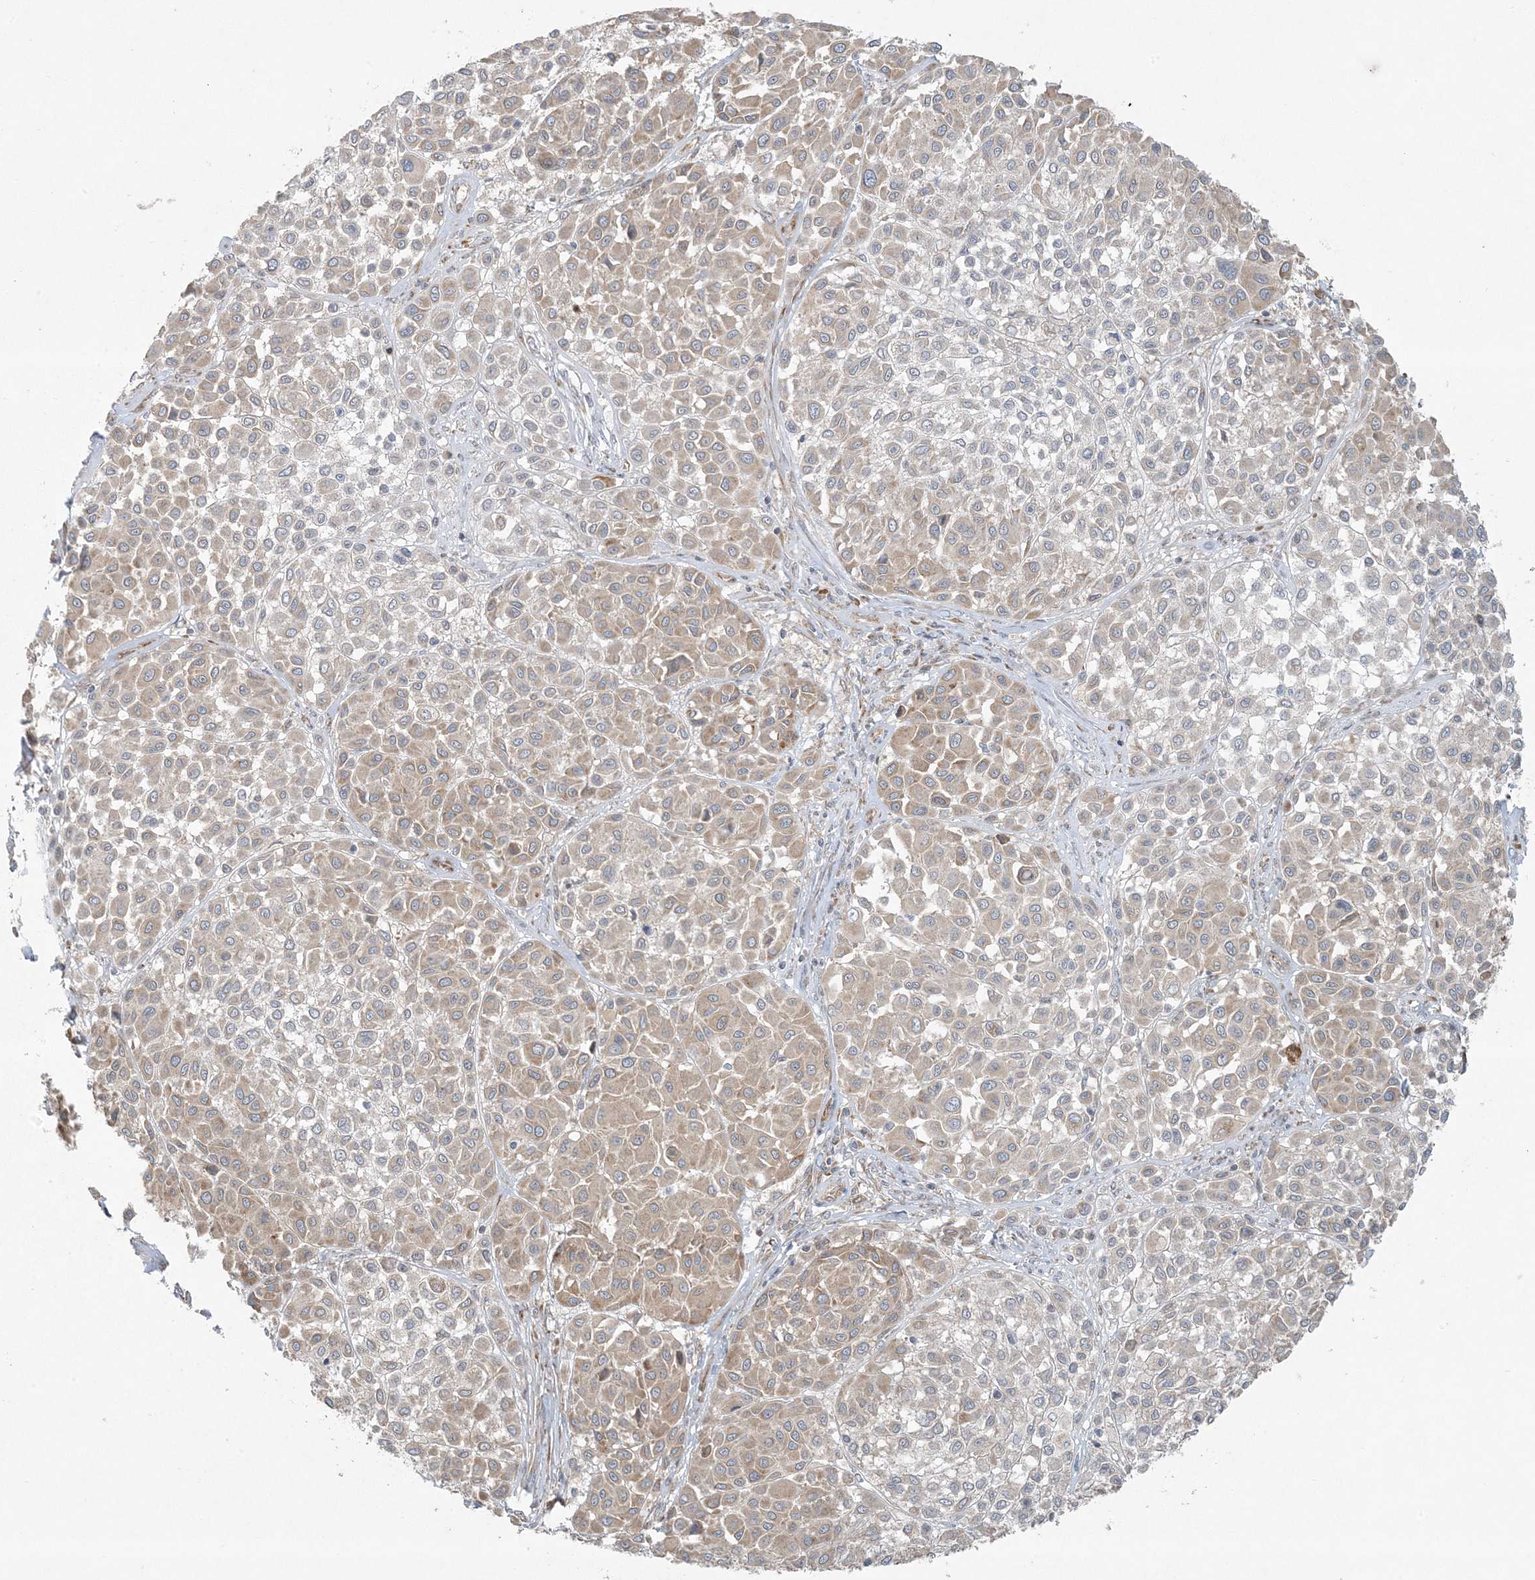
{"staining": {"intensity": "weak", "quantity": "25%-75%", "location": "cytoplasmic/membranous"}, "tissue": "melanoma", "cell_type": "Tumor cells", "image_type": "cancer", "snomed": [{"axis": "morphology", "description": "Malignant melanoma, Metastatic site"}, {"axis": "topography", "description": "Soft tissue"}], "caption": "Malignant melanoma (metastatic site) stained with a brown dye exhibits weak cytoplasmic/membranous positive expression in about 25%-75% of tumor cells.", "gene": "ZNF263", "patient": {"sex": "male", "age": 41}}